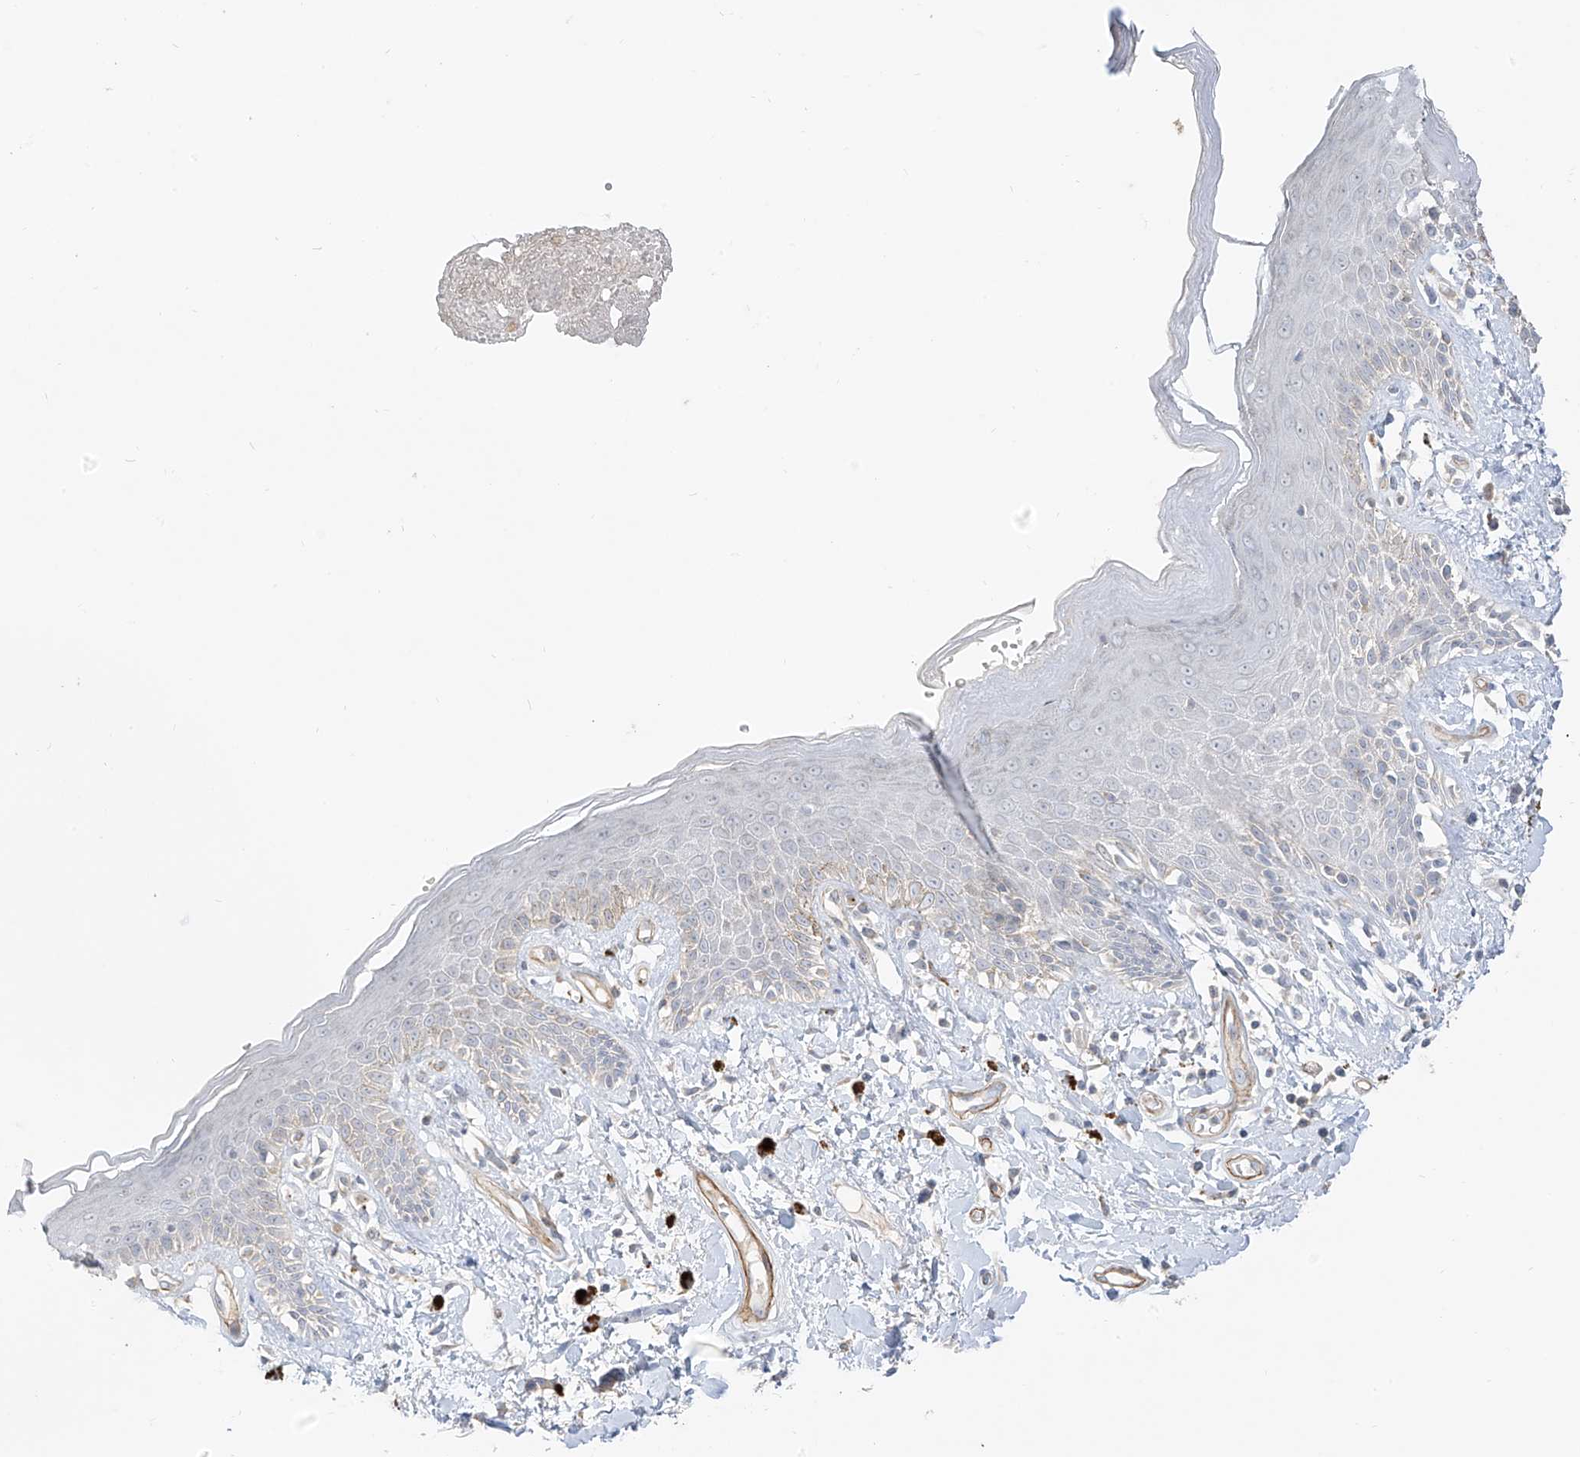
{"staining": {"intensity": "moderate", "quantity": "<25%", "location": "cytoplasmic/membranous"}, "tissue": "skin", "cell_type": "Epidermal cells", "image_type": "normal", "snomed": [{"axis": "morphology", "description": "Normal tissue, NOS"}, {"axis": "topography", "description": "Anal"}], "caption": "Epidermal cells demonstrate moderate cytoplasmic/membranous expression in approximately <25% of cells in normal skin.", "gene": "C2orf42", "patient": {"sex": "female", "age": 78}}